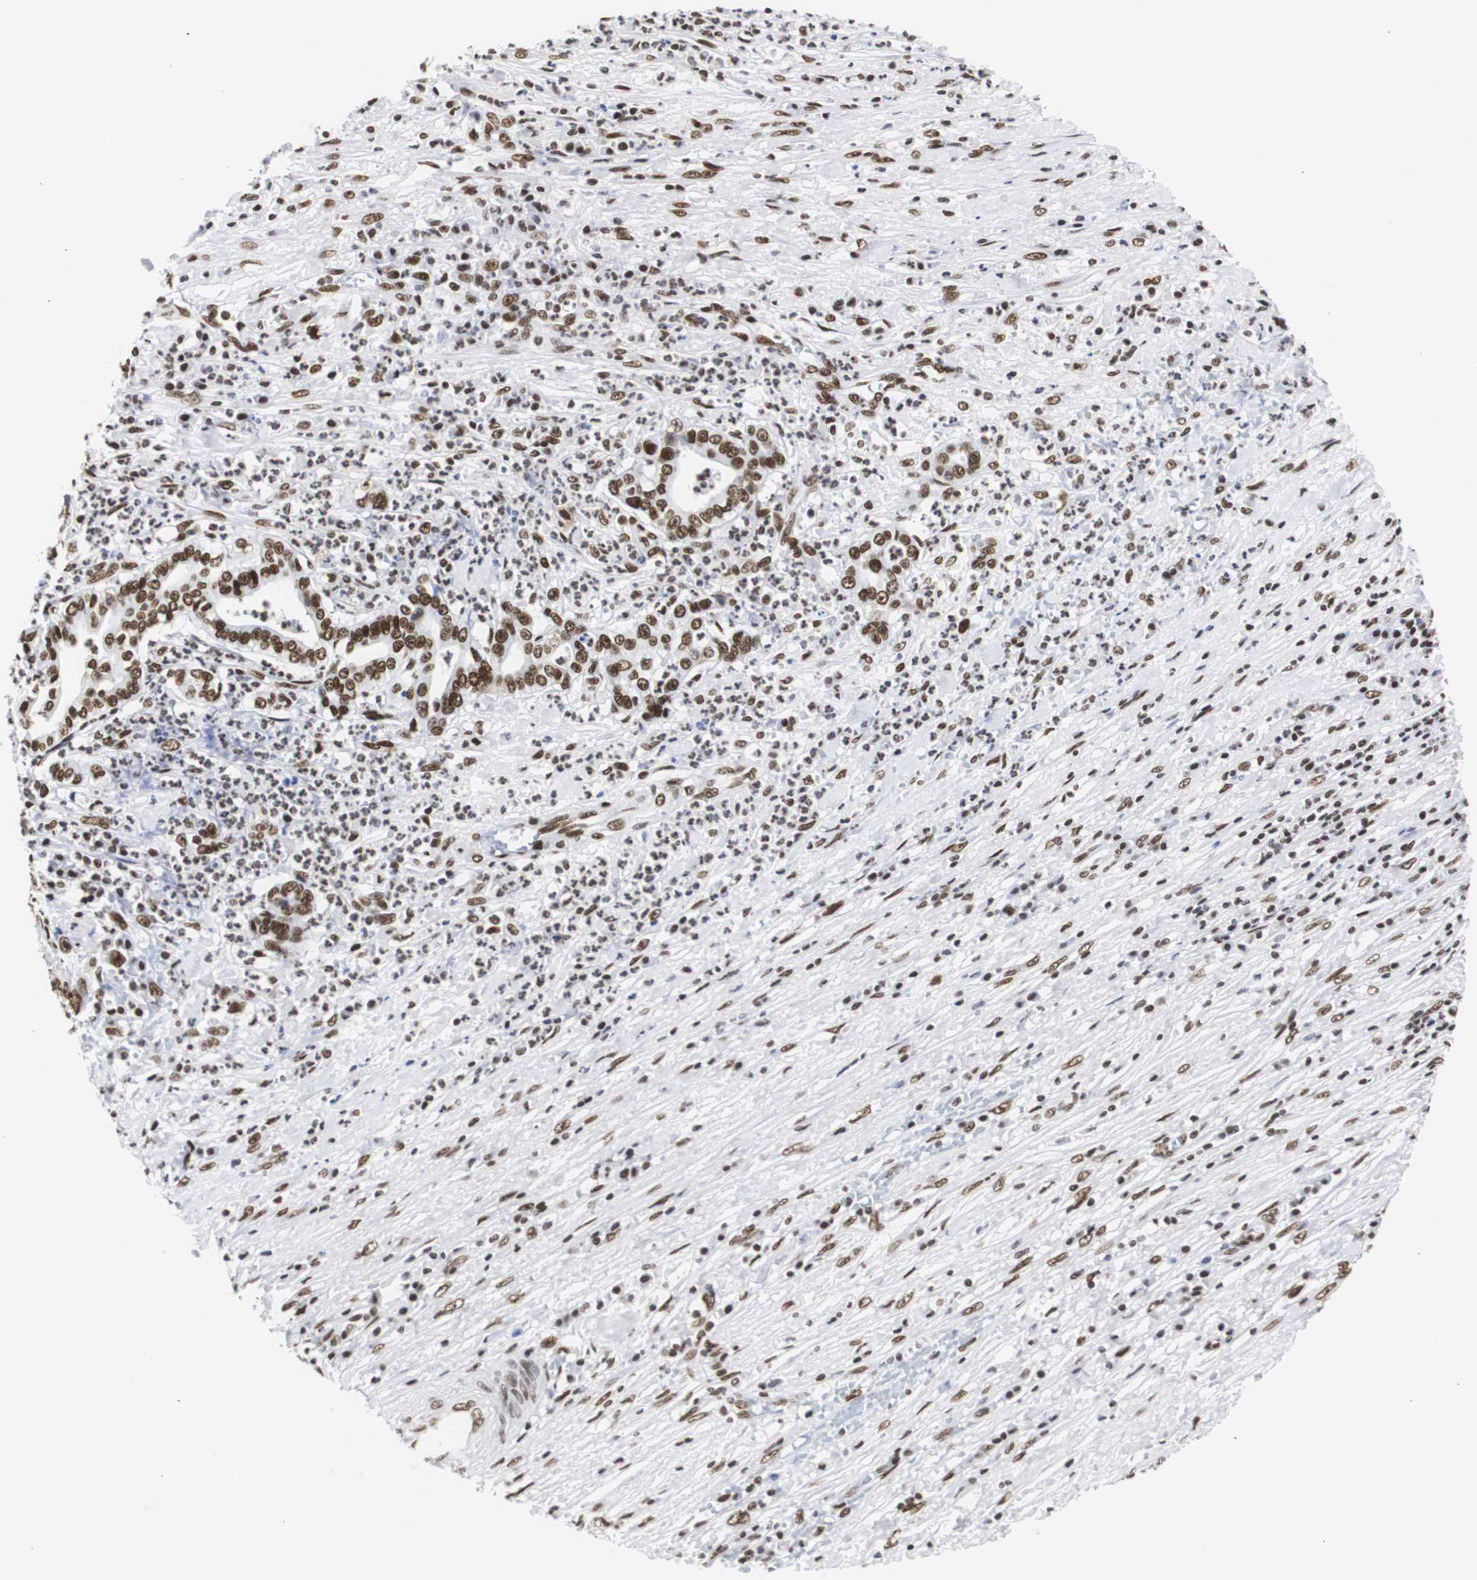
{"staining": {"intensity": "strong", "quantity": ">75%", "location": "nuclear"}, "tissue": "liver cancer", "cell_type": "Tumor cells", "image_type": "cancer", "snomed": [{"axis": "morphology", "description": "Cholangiocarcinoma"}, {"axis": "topography", "description": "Liver"}], "caption": "An immunohistochemistry (IHC) micrograph of tumor tissue is shown. Protein staining in brown labels strong nuclear positivity in liver cancer (cholangiocarcinoma) within tumor cells.", "gene": "HNRNPH2", "patient": {"sex": "female", "age": 61}}